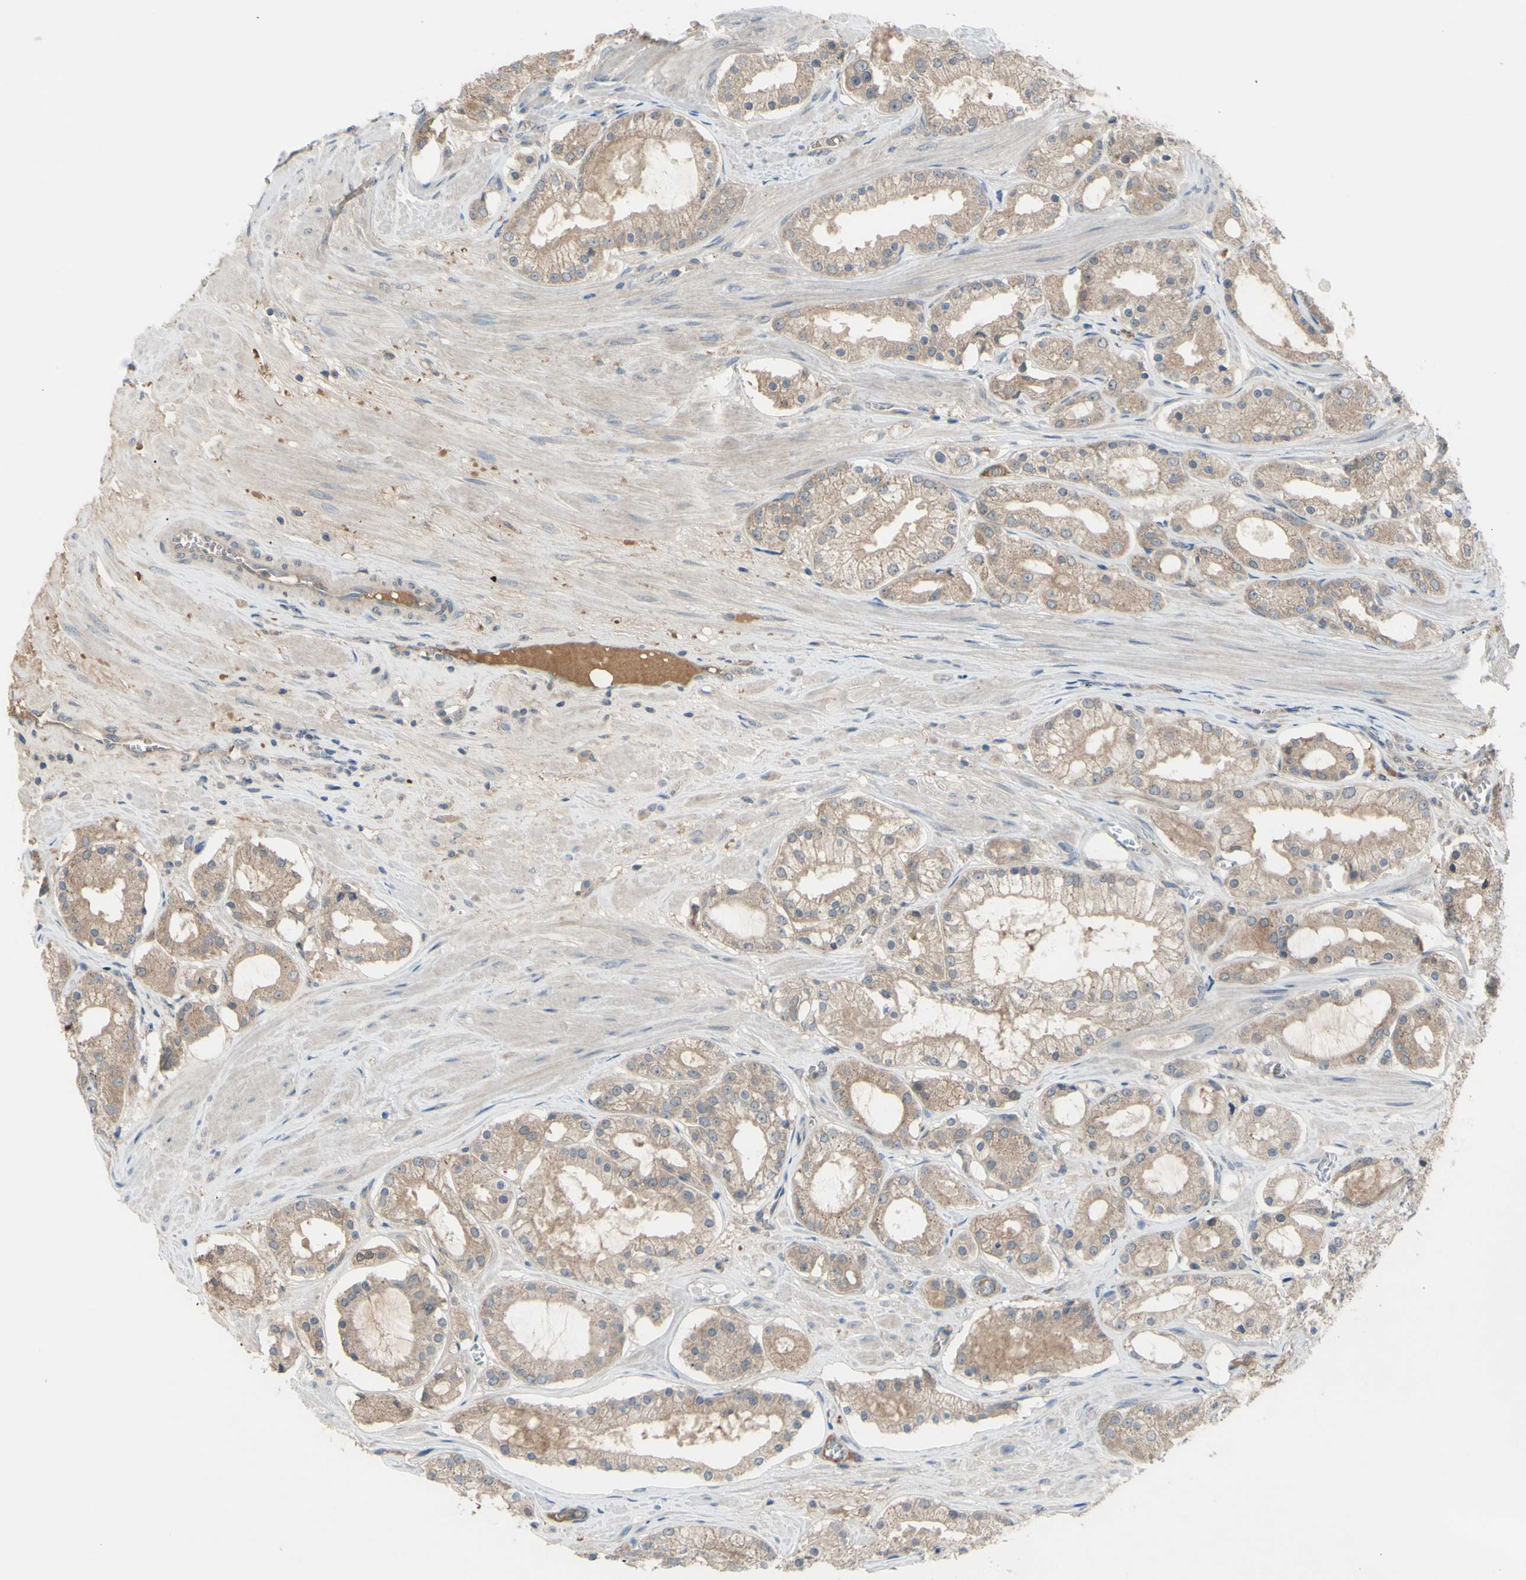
{"staining": {"intensity": "weak", "quantity": ">75%", "location": "cytoplasmic/membranous"}, "tissue": "prostate cancer", "cell_type": "Tumor cells", "image_type": "cancer", "snomed": [{"axis": "morphology", "description": "Adenocarcinoma, High grade"}, {"axis": "topography", "description": "Prostate"}], "caption": "A photomicrograph of high-grade adenocarcinoma (prostate) stained for a protein demonstrates weak cytoplasmic/membranous brown staining in tumor cells.", "gene": "AFP", "patient": {"sex": "male", "age": 66}}